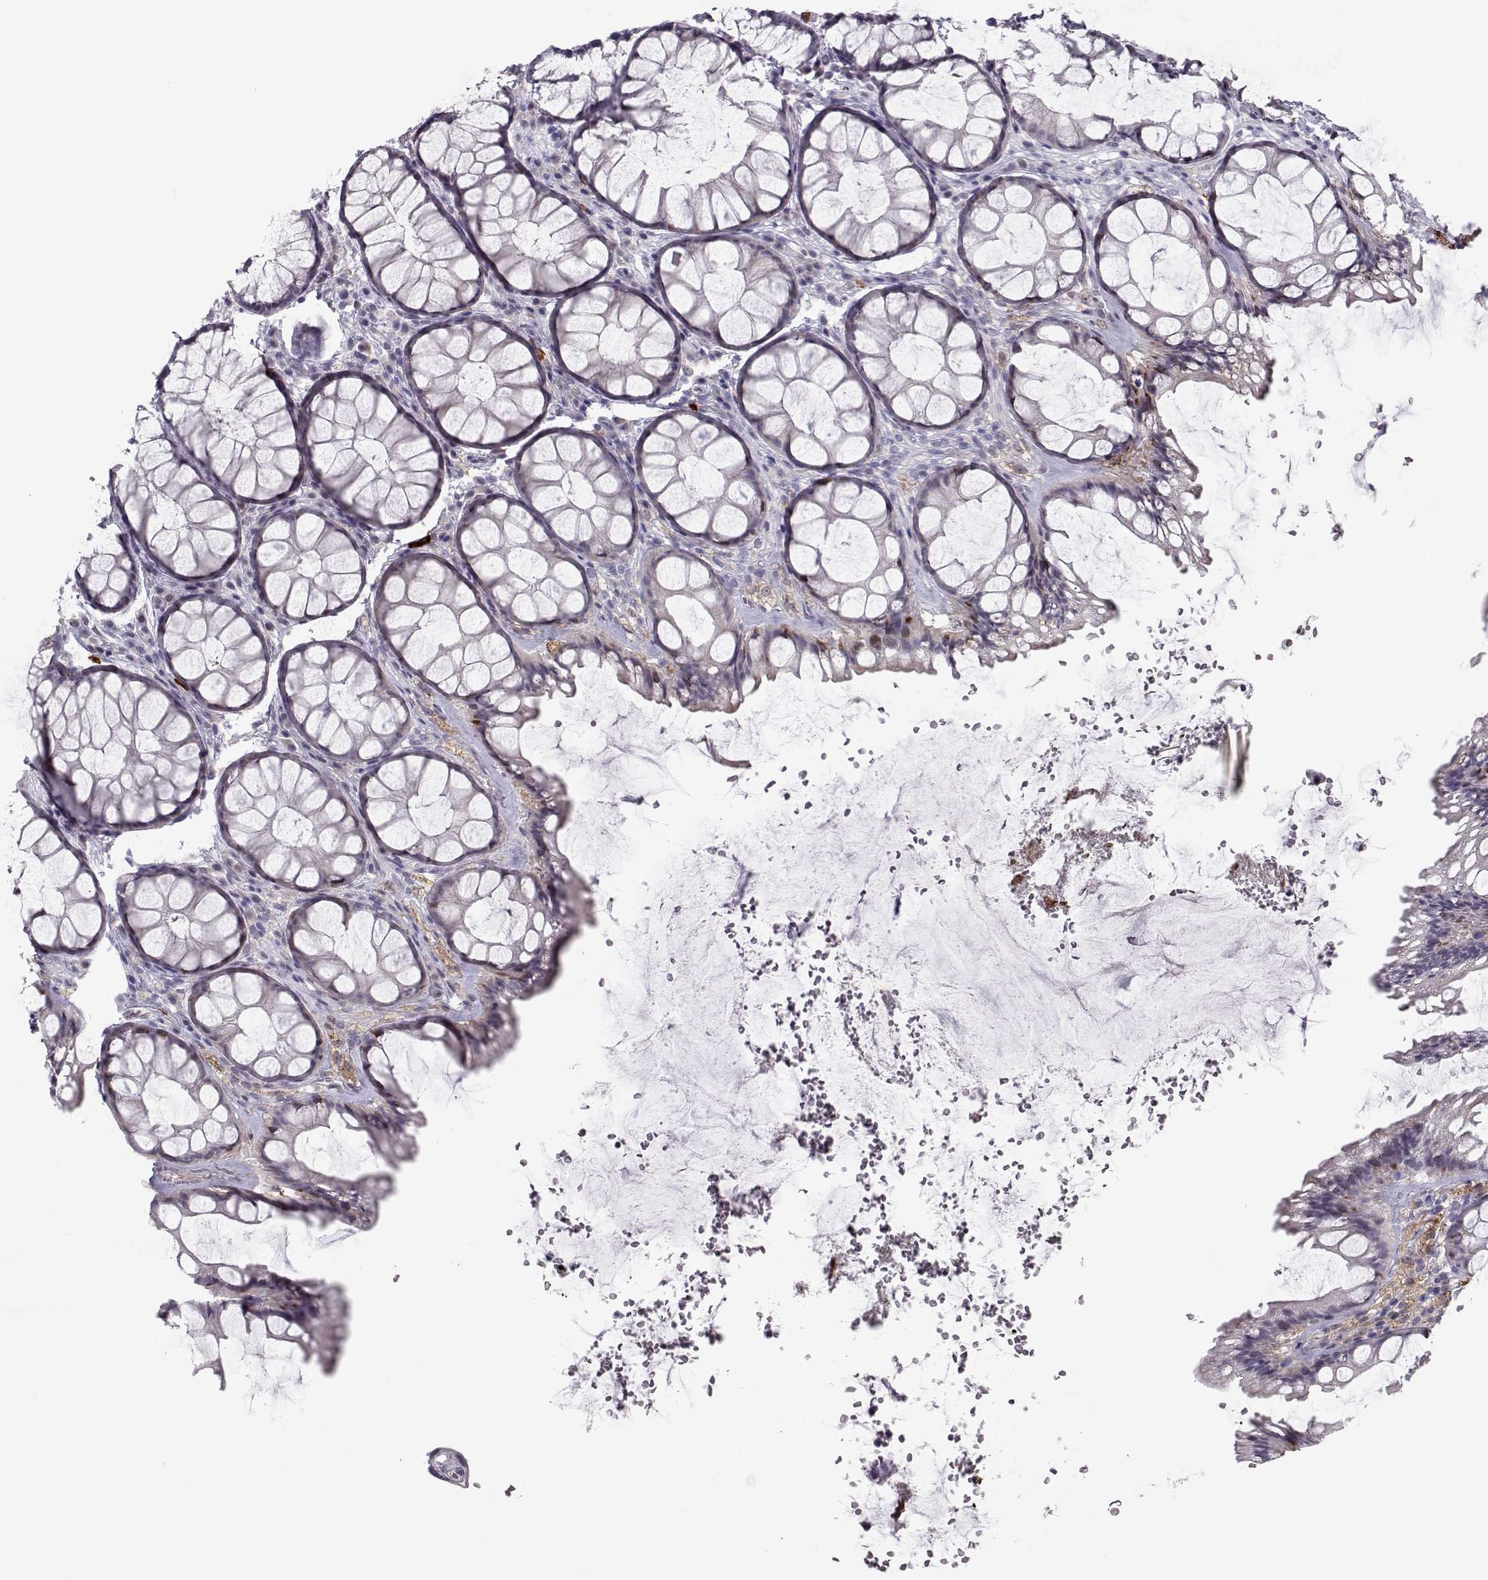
{"staining": {"intensity": "negative", "quantity": "none", "location": "none"}, "tissue": "rectum", "cell_type": "Glandular cells", "image_type": "normal", "snomed": [{"axis": "morphology", "description": "Normal tissue, NOS"}, {"axis": "topography", "description": "Rectum"}], "caption": "This photomicrograph is of normal rectum stained with immunohistochemistry (IHC) to label a protein in brown with the nuclei are counter-stained blue. There is no positivity in glandular cells. Nuclei are stained in blue.", "gene": "NPVF", "patient": {"sex": "female", "age": 62}}